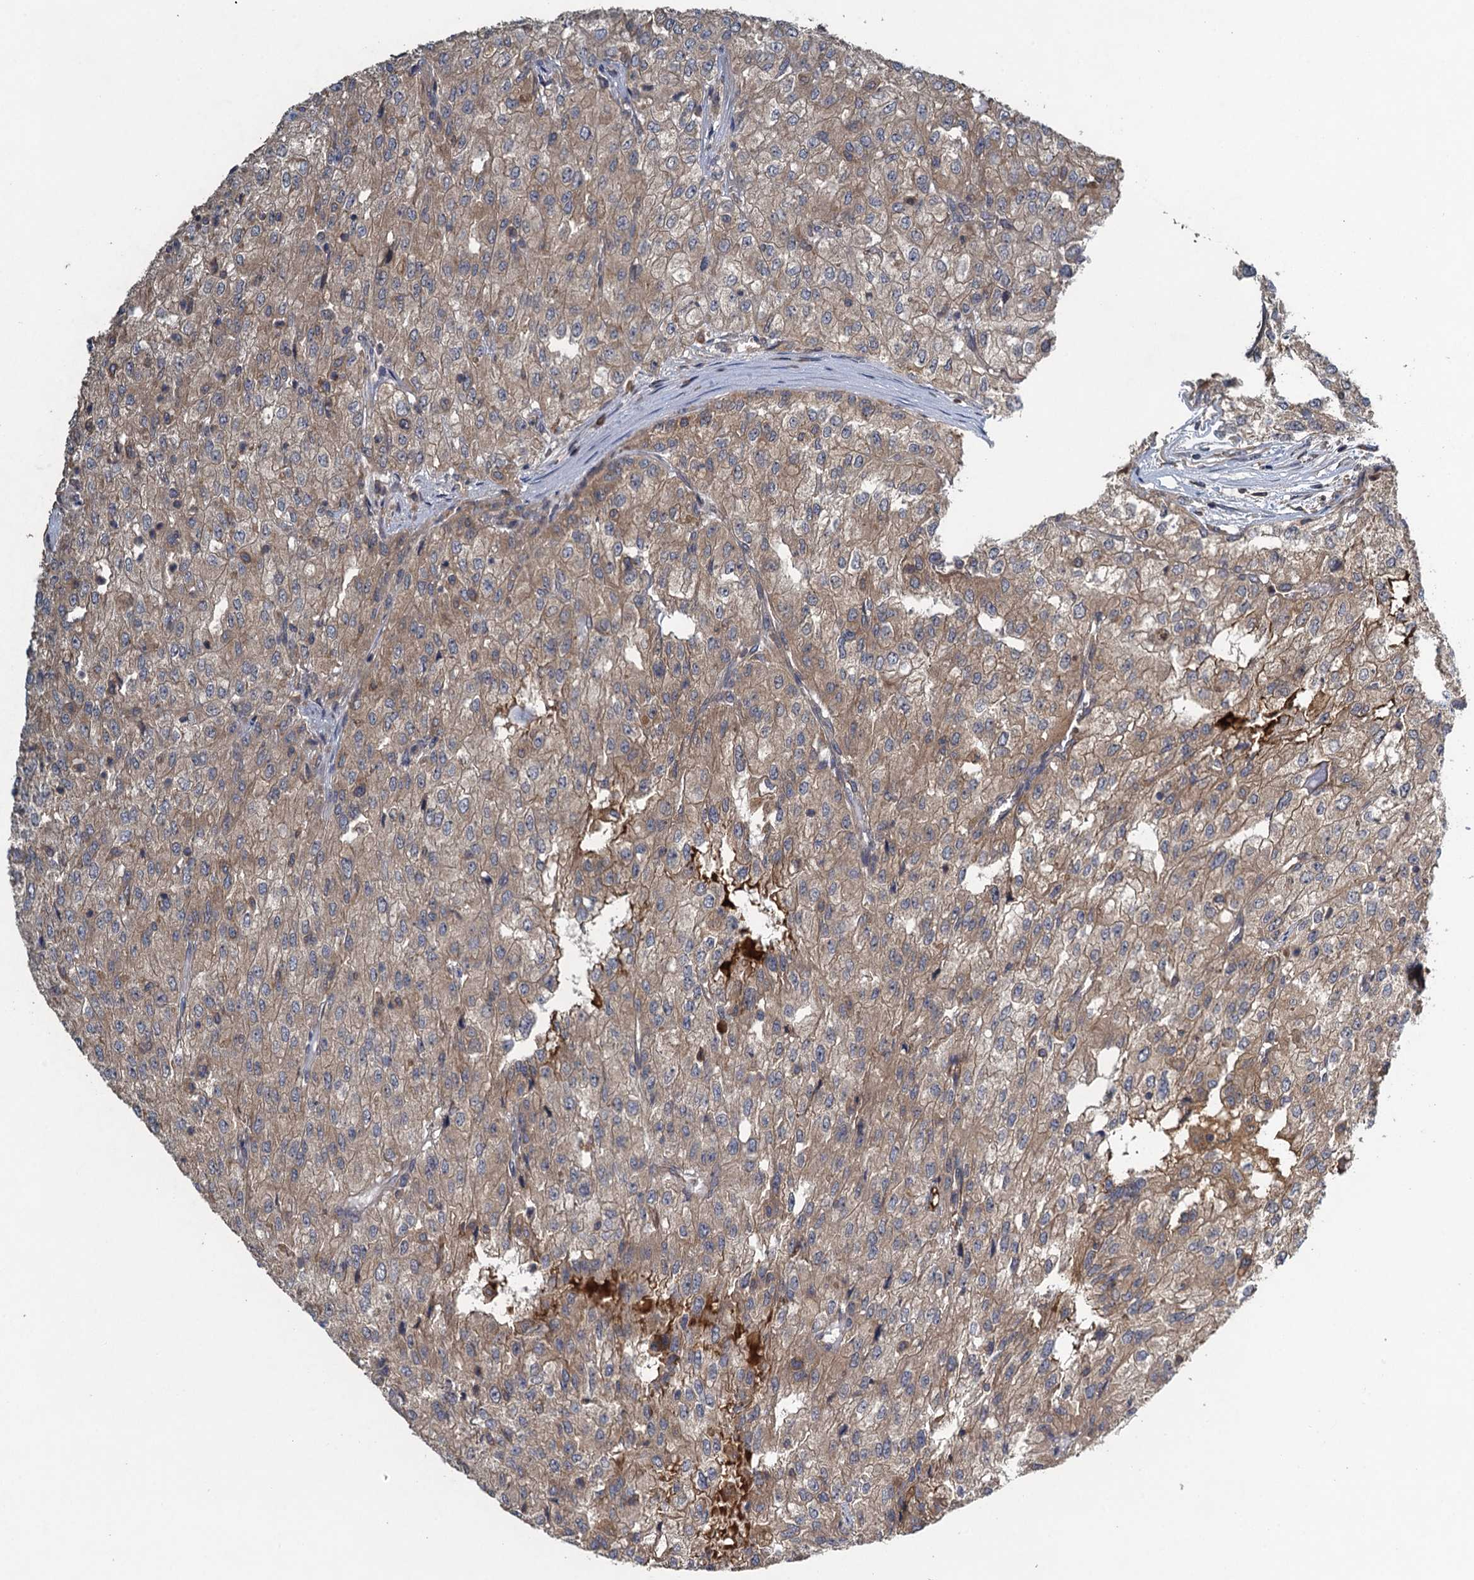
{"staining": {"intensity": "weak", "quantity": "25%-75%", "location": "cytoplasmic/membranous"}, "tissue": "renal cancer", "cell_type": "Tumor cells", "image_type": "cancer", "snomed": [{"axis": "morphology", "description": "Adenocarcinoma, NOS"}, {"axis": "topography", "description": "Kidney"}], "caption": "Renal adenocarcinoma stained with a protein marker displays weak staining in tumor cells.", "gene": "CNTN5", "patient": {"sex": "female", "age": 54}}